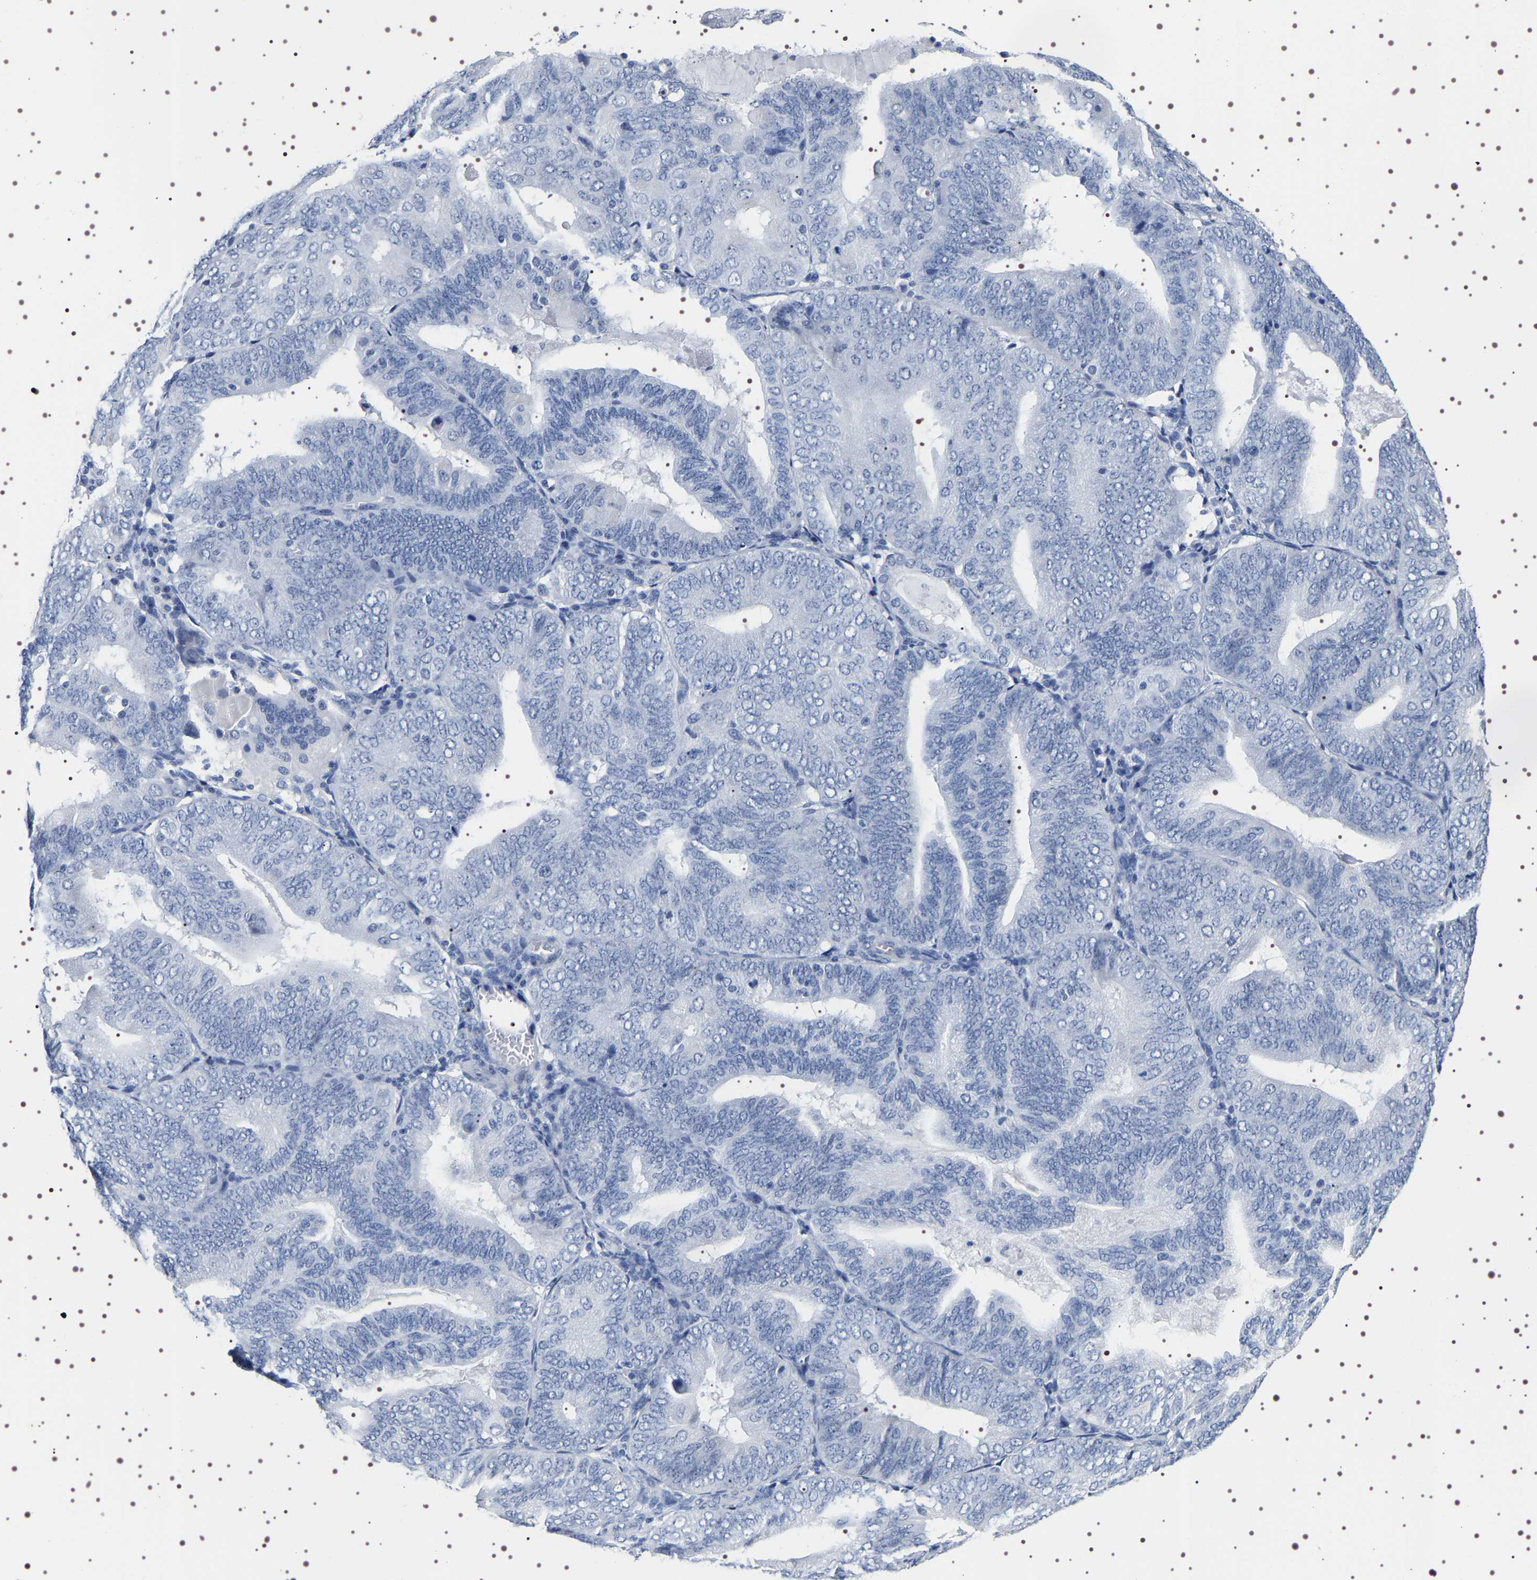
{"staining": {"intensity": "negative", "quantity": "none", "location": "none"}, "tissue": "endometrial cancer", "cell_type": "Tumor cells", "image_type": "cancer", "snomed": [{"axis": "morphology", "description": "Adenocarcinoma, NOS"}, {"axis": "topography", "description": "Endometrium"}], "caption": "Immunohistochemistry (IHC) histopathology image of endometrial cancer stained for a protein (brown), which shows no positivity in tumor cells.", "gene": "UBQLN3", "patient": {"sex": "female", "age": 81}}